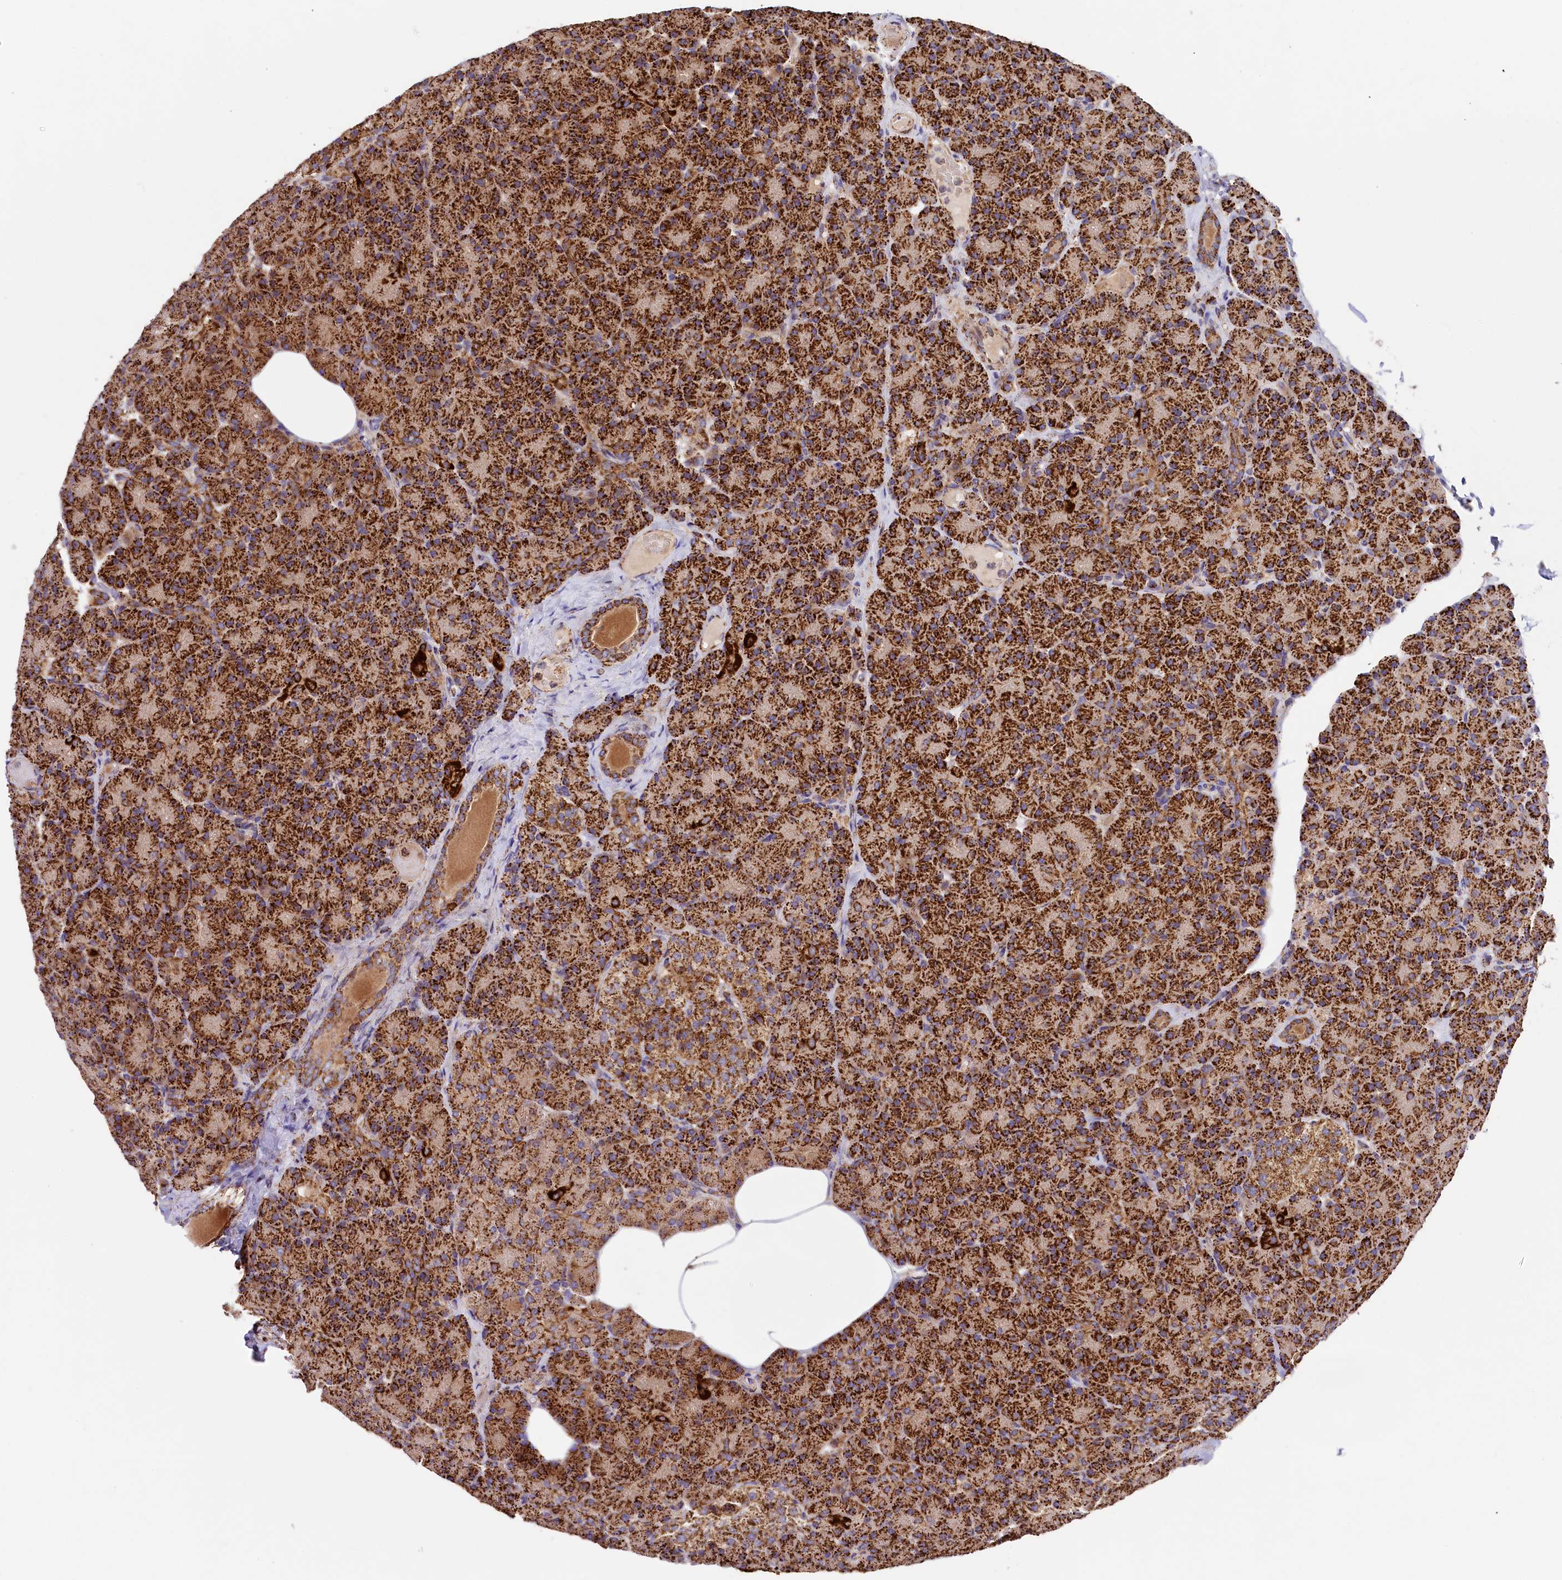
{"staining": {"intensity": "strong", "quantity": ">75%", "location": "cytoplasmic/membranous"}, "tissue": "pancreas", "cell_type": "Exocrine glandular cells", "image_type": "normal", "snomed": [{"axis": "morphology", "description": "Normal tissue, NOS"}, {"axis": "topography", "description": "Pancreas"}], "caption": "Protein staining of unremarkable pancreas reveals strong cytoplasmic/membranous expression in approximately >75% of exocrine glandular cells.", "gene": "CLYBL", "patient": {"sex": "female", "age": 43}}